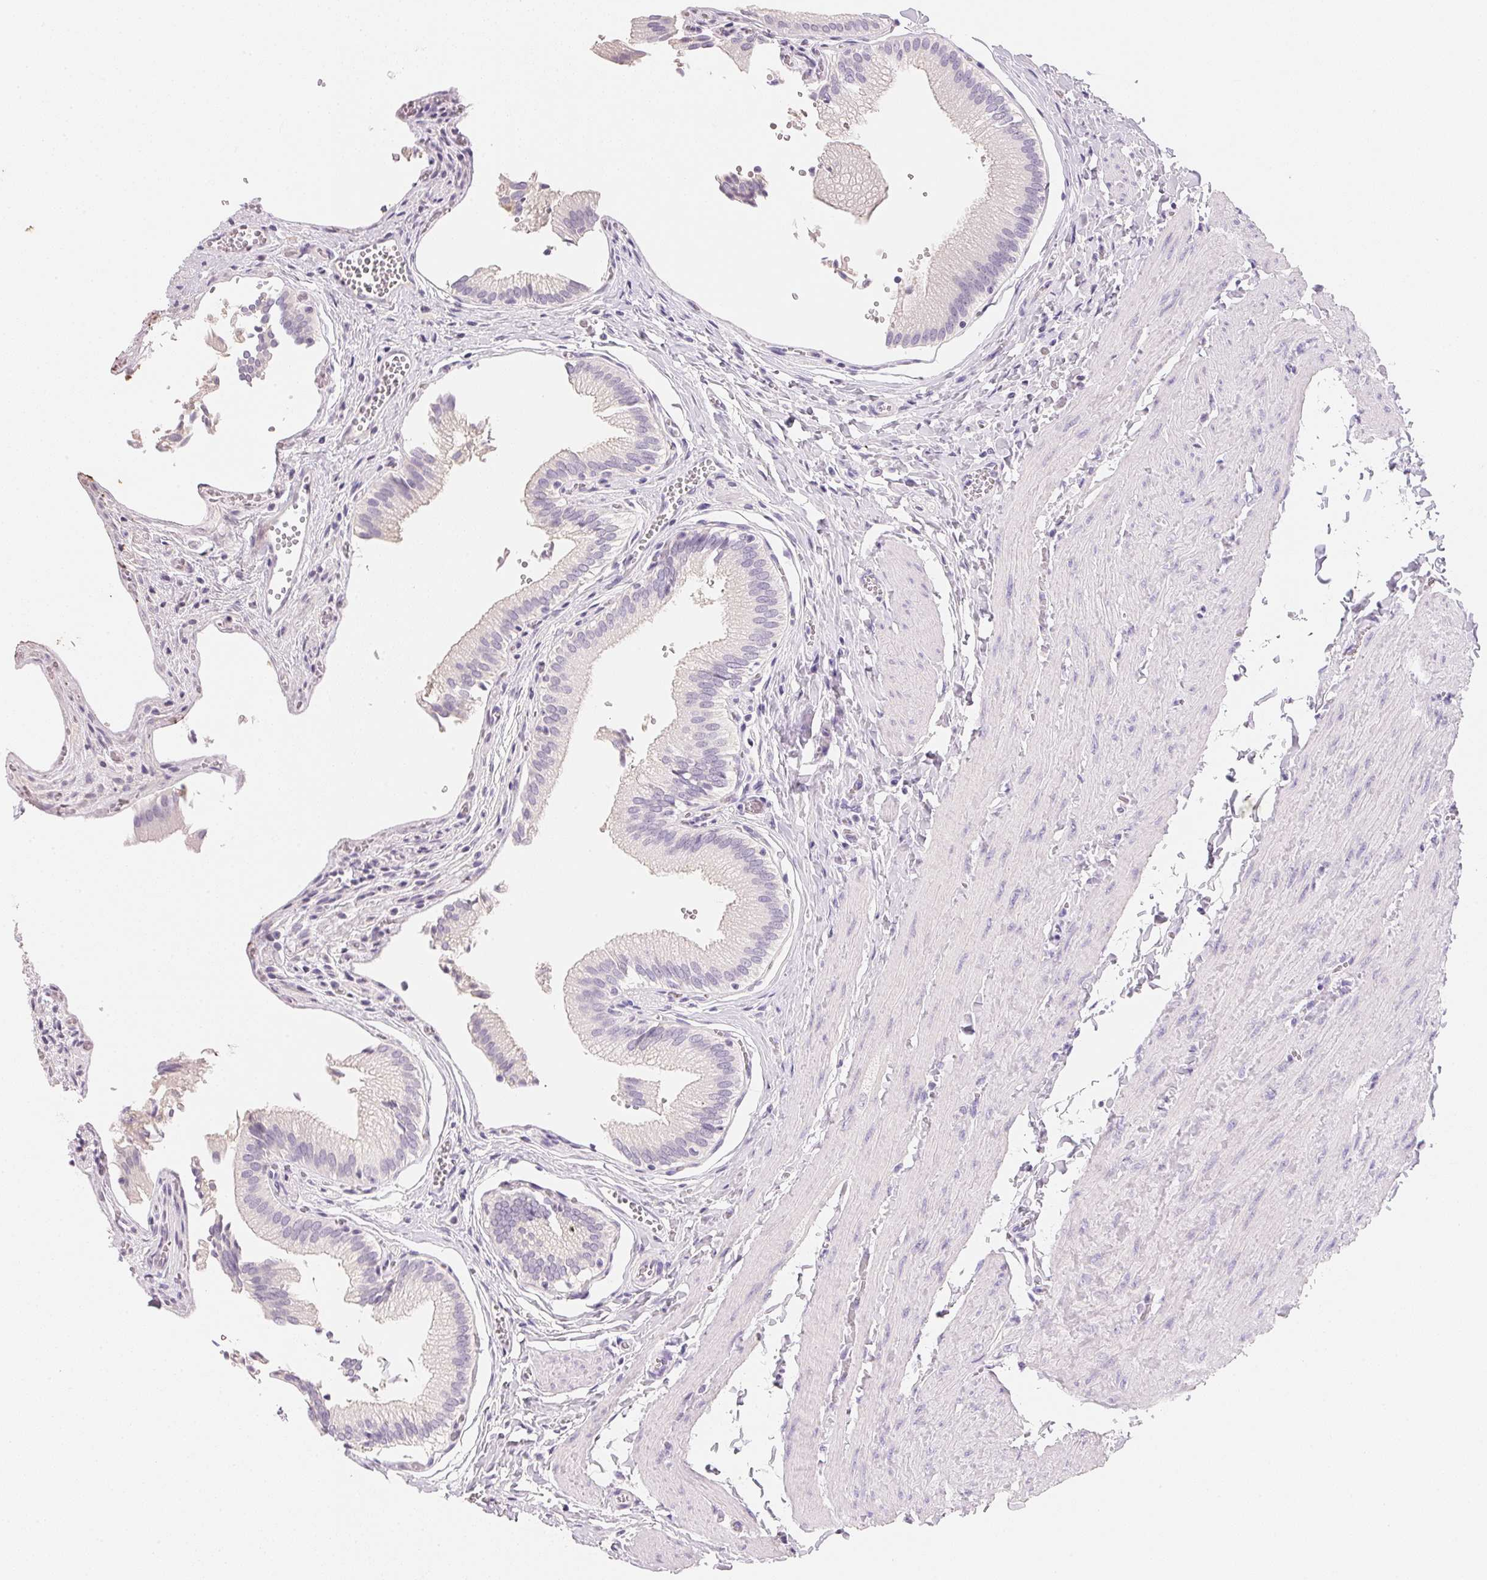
{"staining": {"intensity": "negative", "quantity": "none", "location": "none"}, "tissue": "gallbladder", "cell_type": "Glandular cells", "image_type": "normal", "snomed": [{"axis": "morphology", "description": "Normal tissue, NOS"}, {"axis": "topography", "description": "Gallbladder"}, {"axis": "topography", "description": "Peripheral nerve tissue"}], "caption": "Image shows no protein positivity in glandular cells of benign gallbladder. (IHC, brightfield microscopy, high magnification).", "gene": "ACP3", "patient": {"sex": "male", "age": 17}}